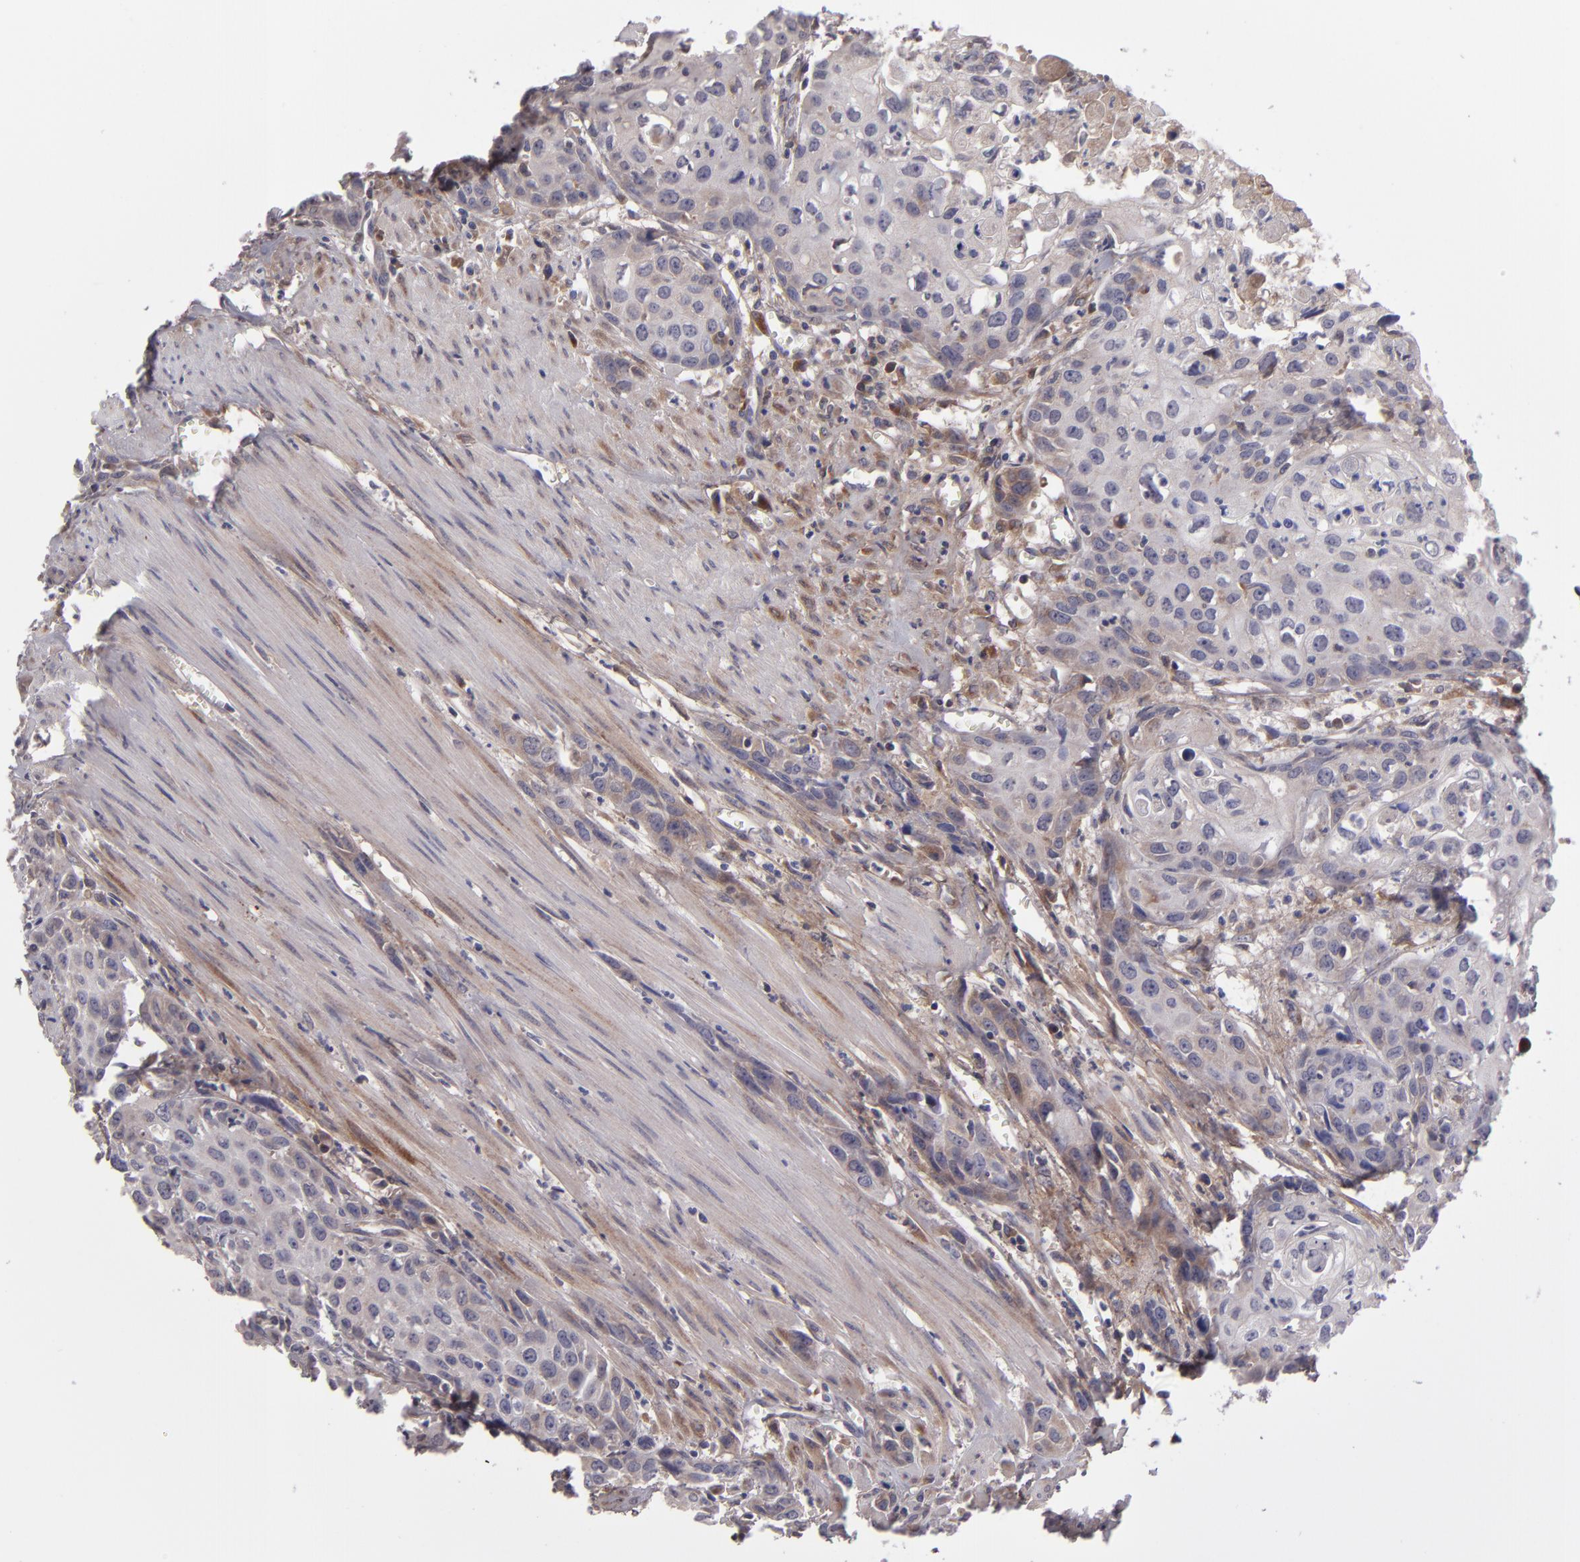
{"staining": {"intensity": "weak", "quantity": "25%-75%", "location": "cytoplasmic/membranous"}, "tissue": "urothelial cancer", "cell_type": "Tumor cells", "image_type": "cancer", "snomed": [{"axis": "morphology", "description": "Urothelial carcinoma, High grade"}, {"axis": "topography", "description": "Urinary bladder"}], "caption": "High-magnification brightfield microscopy of urothelial carcinoma (high-grade) stained with DAB (3,3'-diaminobenzidine) (brown) and counterstained with hematoxylin (blue). tumor cells exhibit weak cytoplasmic/membranous expression is seen in about25%-75% of cells.", "gene": "IL12A", "patient": {"sex": "male", "age": 54}}